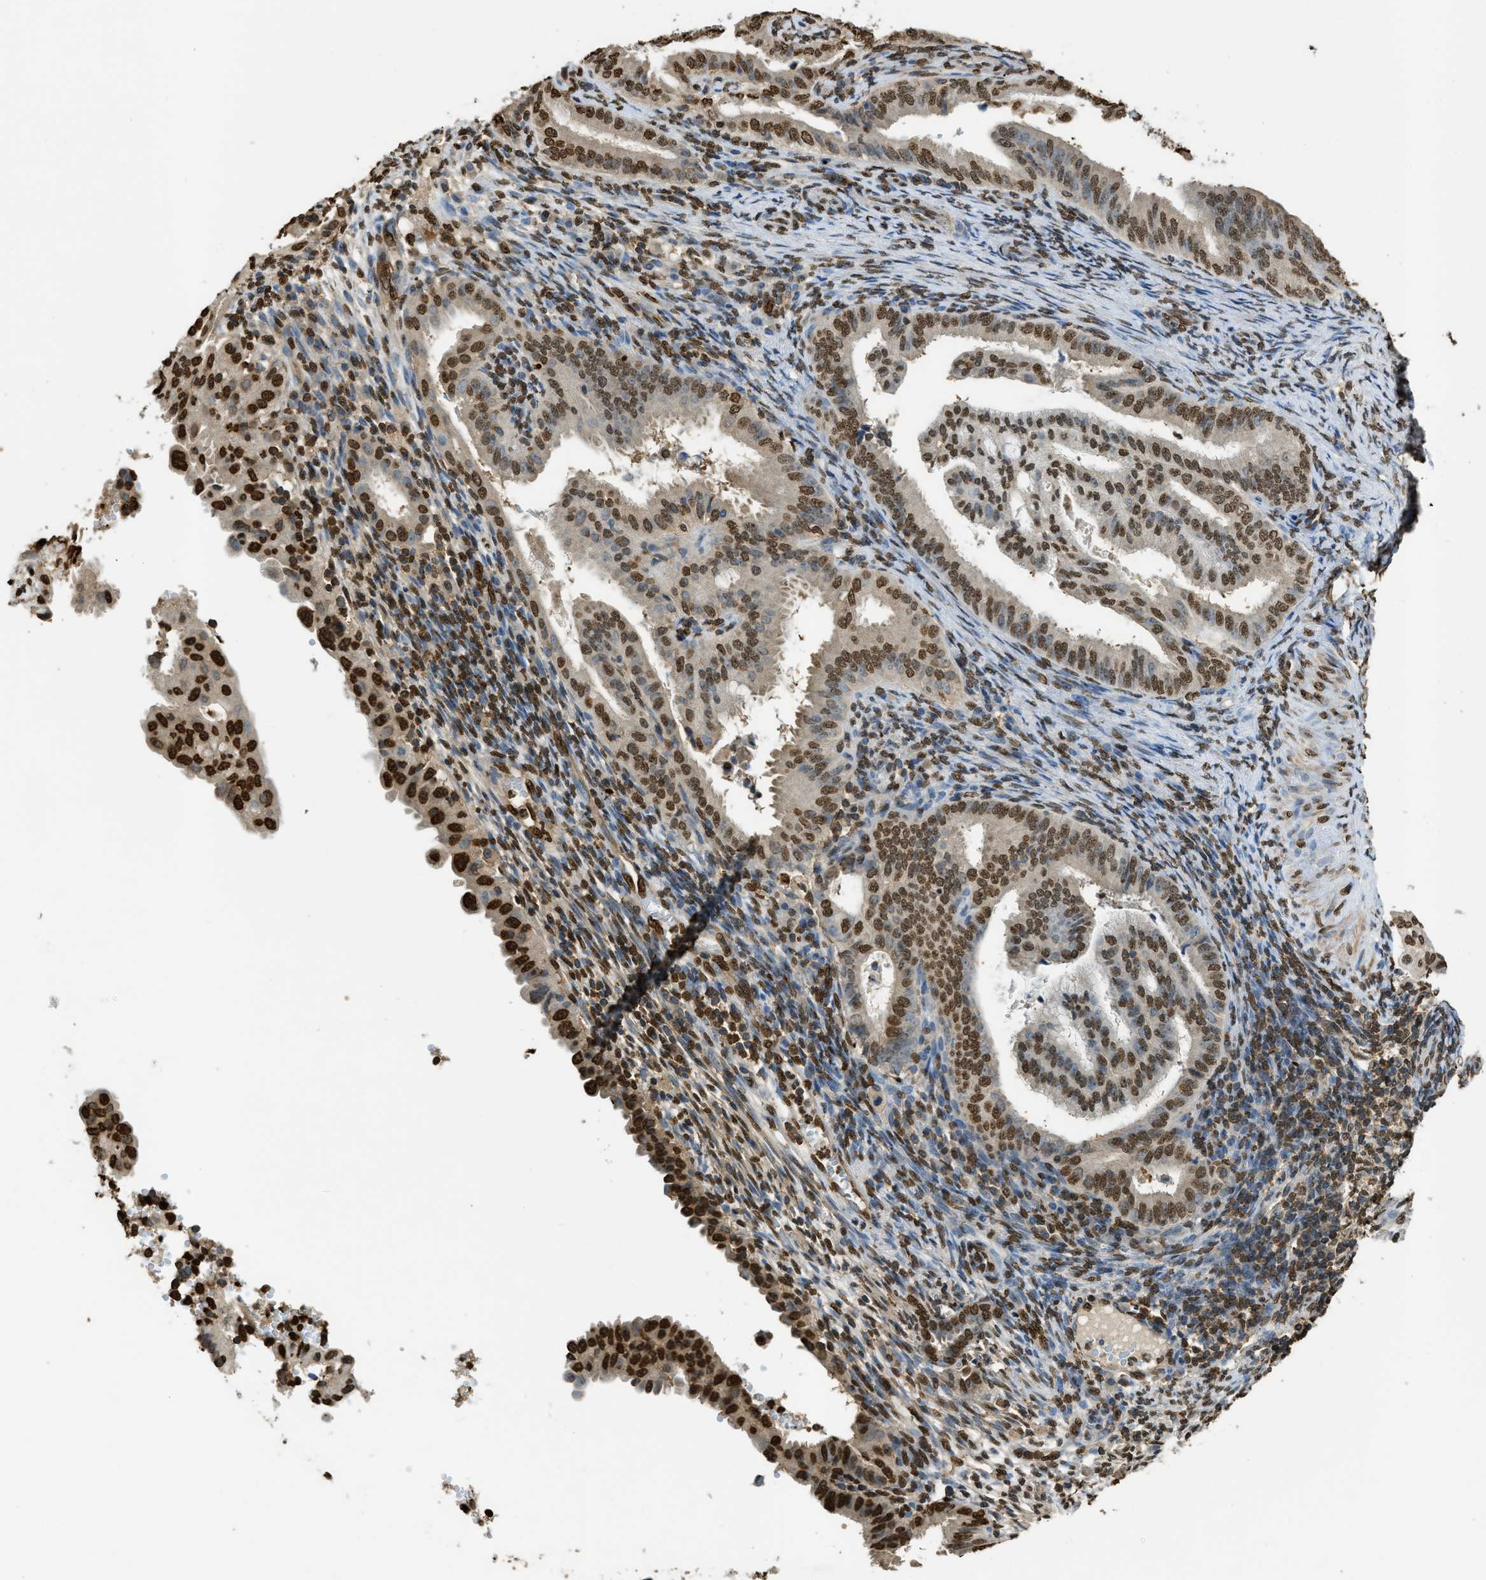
{"staining": {"intensity": "strong", "quantity": ">75%", "location": "nuclear"}, "tissue": "endometrial cancer", "cell_type": "Tumor cells", "image_type": "cancer", "snomed": [{"axis": "morphology", "description": "Adenocarcinoma, NOS"}, {"axis": "topography", "description": "Endometrium"}], "caption": "DAB immunohistochemical staining of endometrial cancer shows strong nuclear protein staining in approximately >75% of tumor cells.", "gene": "NR5A2", "patient": {"sex": "female", "age": 58}}